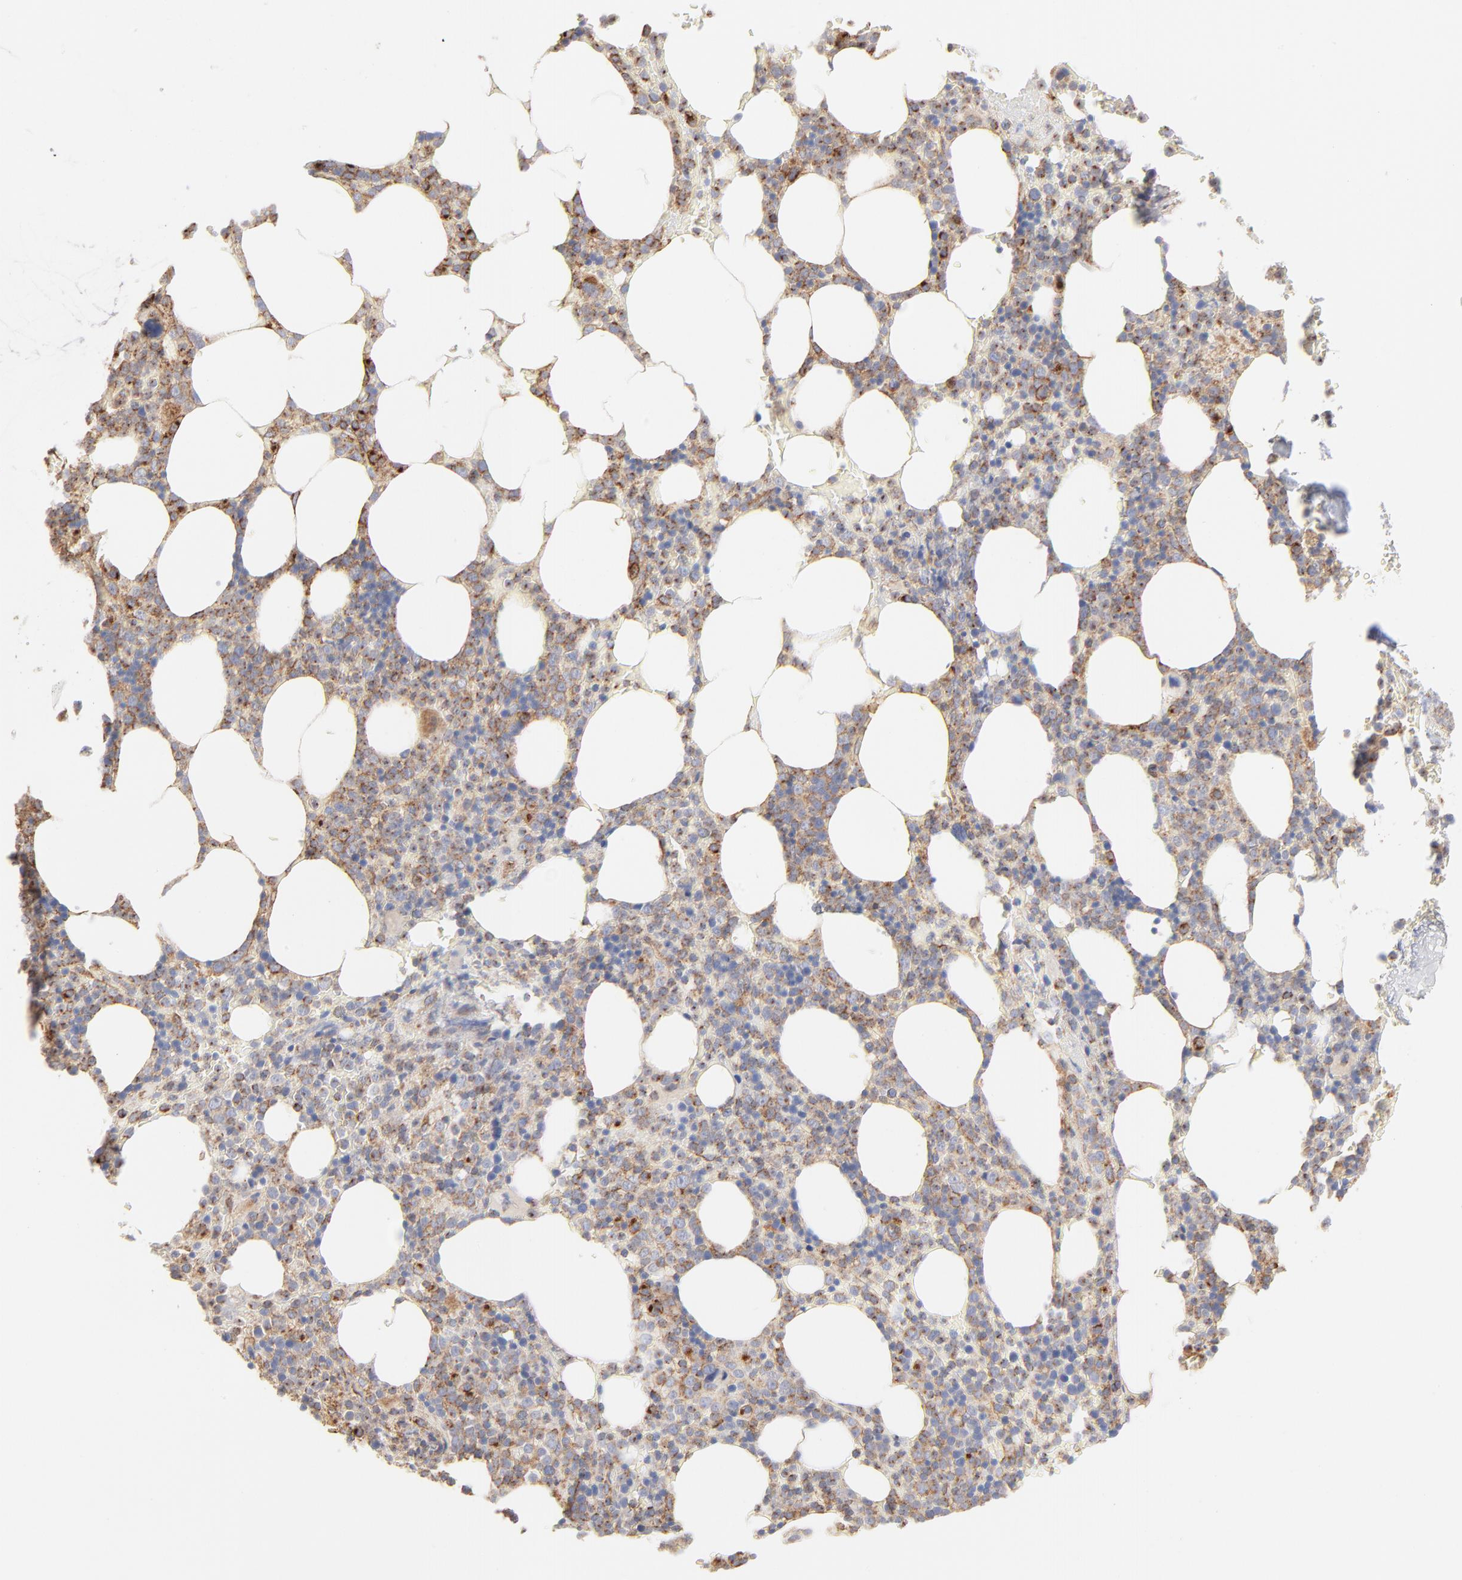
{"staining": {"intensity": "moderate", "quantity": "25%-75%", "location": "cytoplasmic/membranous"}, "tissue": "bone marrow", "cell_type": "Hematopoietic cells", "image_type": "normal", "snomed": [{"axis": "morphology", "description": "Normal tissue, NOS"}, {"axis": "topography", "description": "Bone marrow"}], "caption": "This micrograph exhibits unremarkable bone marrow stained with IHC to label a protein in brown. The cytoplasmic/membranous of hematopoietic cells show moderate positivity for the protein. Nuclei are counter-stained blue.", "gene": "CLTB", "patient": {"sex": "female", "age": 66}}